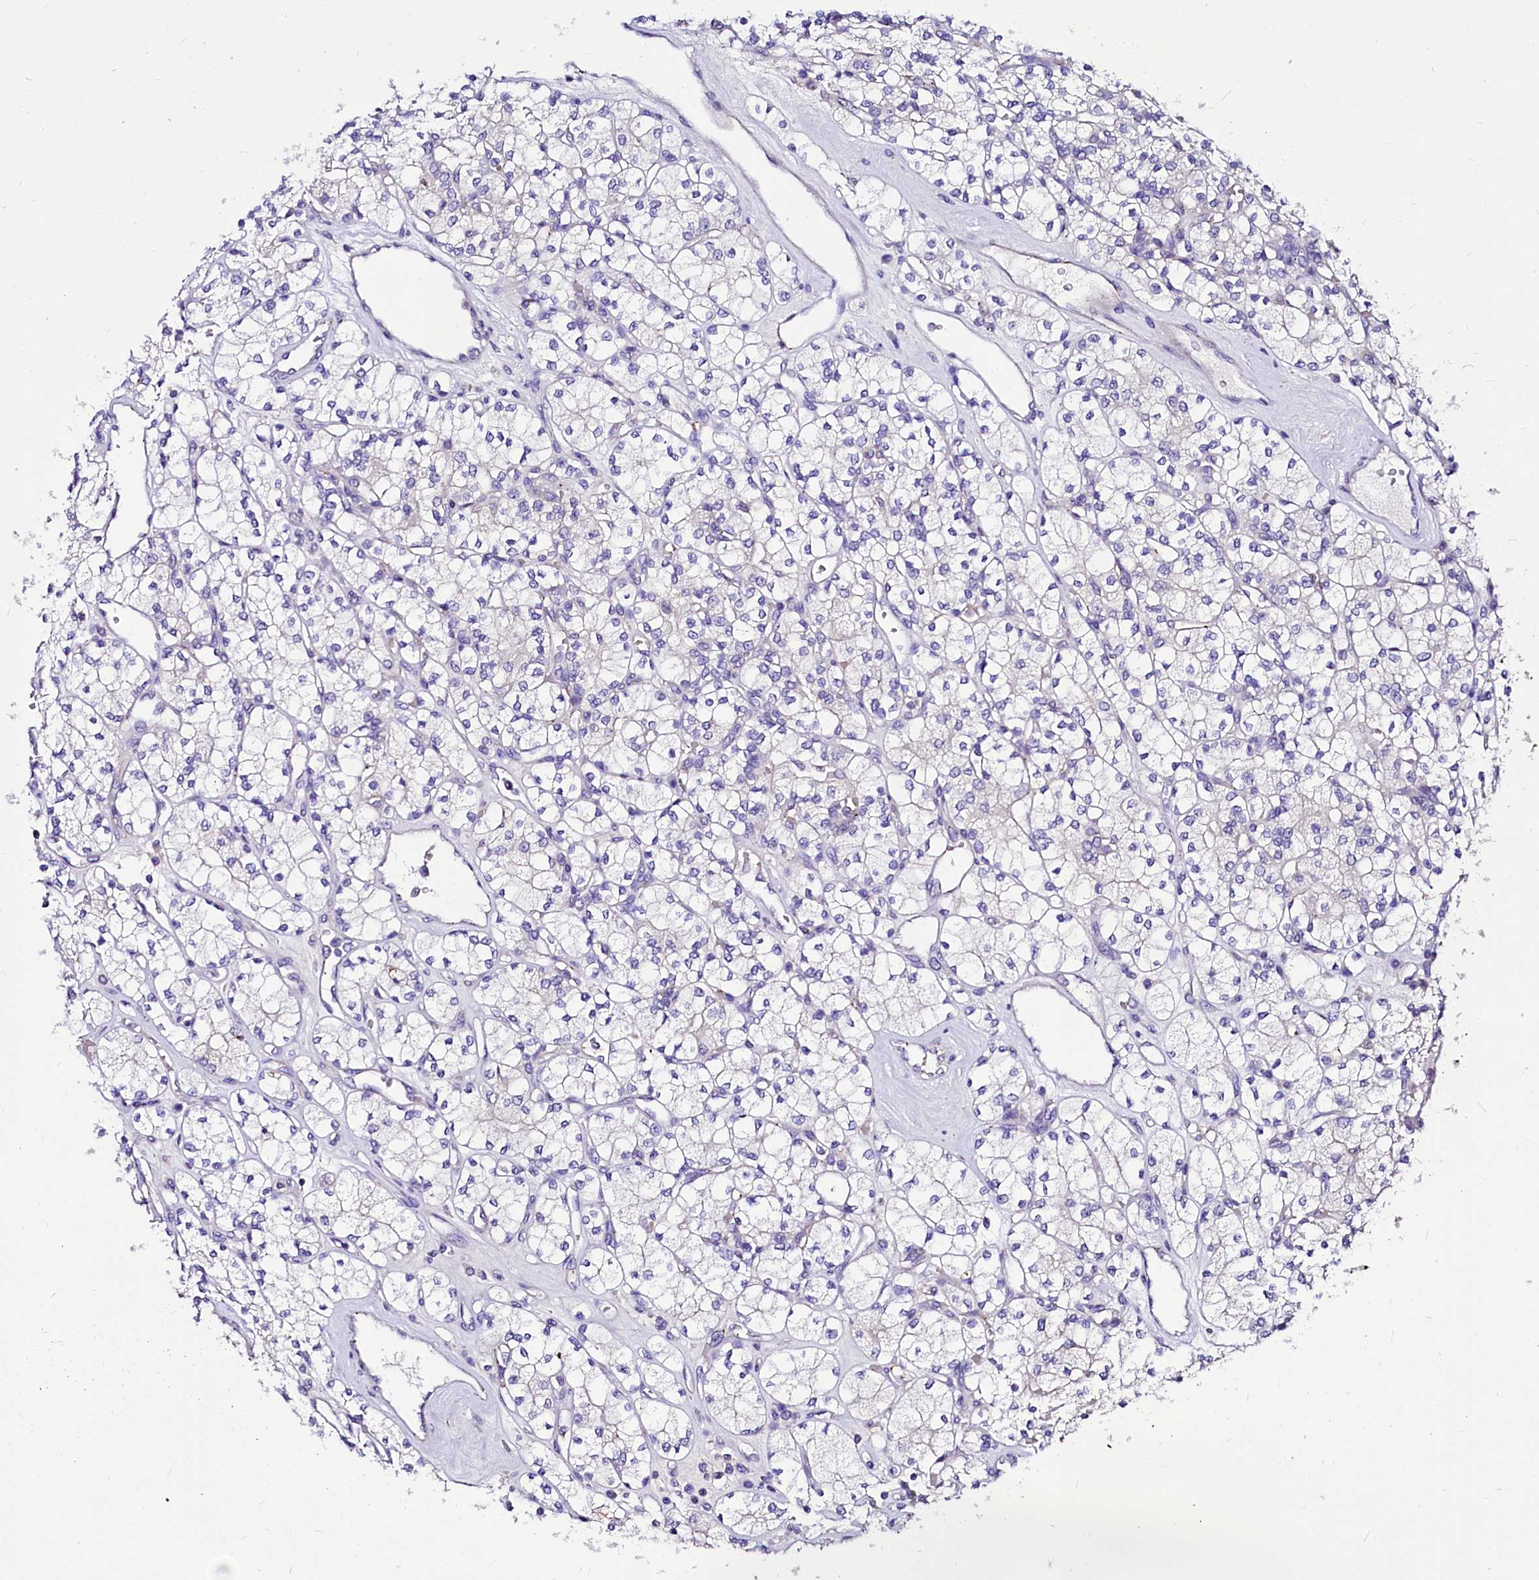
{"staining": {"intensity": "negative", "quantity": "none", "location": "none"}, "tissue": "renal cancer", "cell_type": "Tumor cells", "image_type": "cancer", "snomed": [{"axis": "morphology", "description": "Adenocarcinoma, NOS"}, {"axis": "topography", "description": "Kidney"}], "caption": "There is no significant expression in tumor cells of renal cancer (adenocarcinoma).", "gene": "ABHD5", "patient": {"sex": "male", "age": 77}}